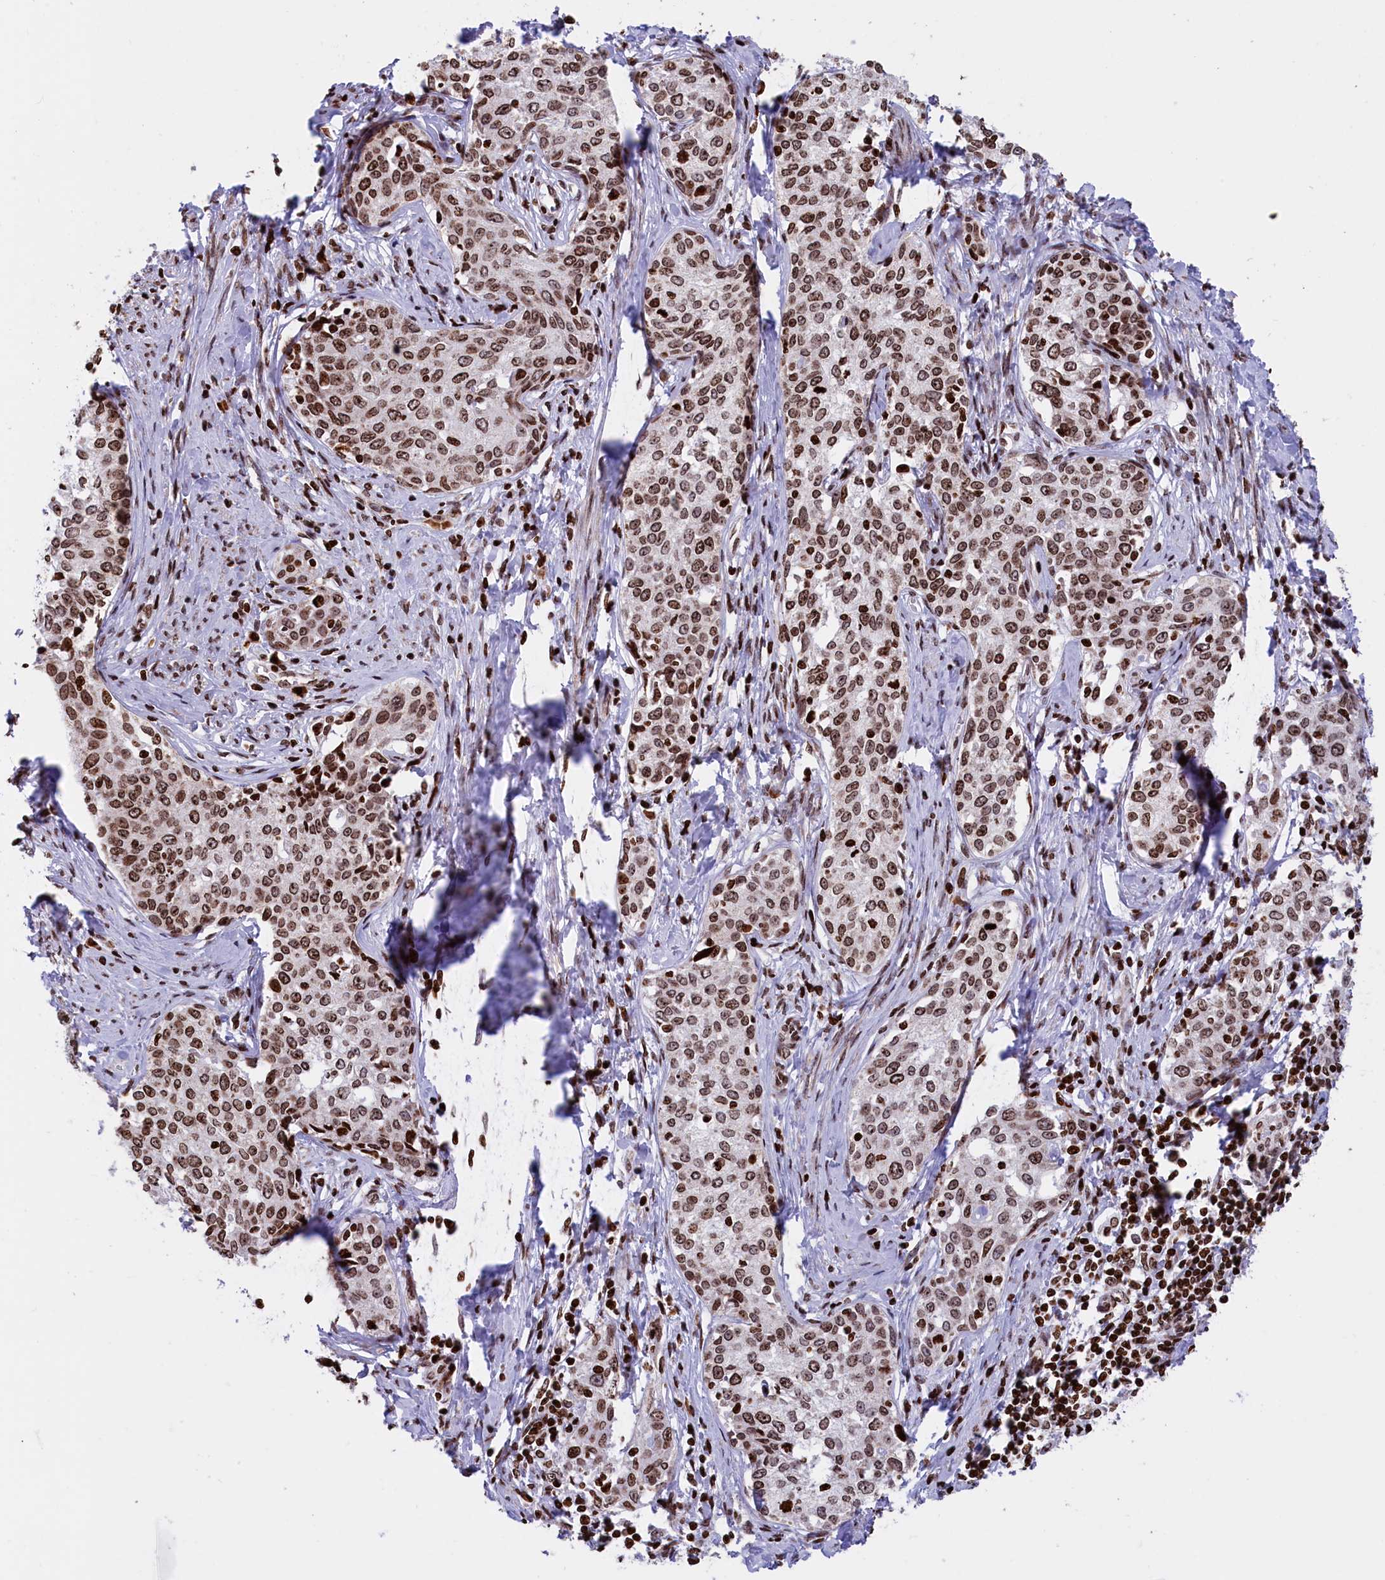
{"staining": {"intensity": "moderate", "quantity": ">75%", "location": "nuclear"}, "tissue": "cervical cancer", "cell_type": "Tumor cells", "image_type": "cancer", "snomed": [{"axis": "morphology", "description": "Squamous cell carcinoma, NOS"}, {"axis": "morphology", "description": "Adenocarcinoma, NOS"}, {"axis": "topography", "description": "Cervix"}], "caption": "DAB (3,3'-diaminobenzidine) immunohistochemical staining of cervical cancer (adenocarcinoma) demonstrates moderate nuclear protein positivity in approximately >75% of tumor cells.", "gene": "TIMM29", "patient": {"sex": "female", "age": 52}}